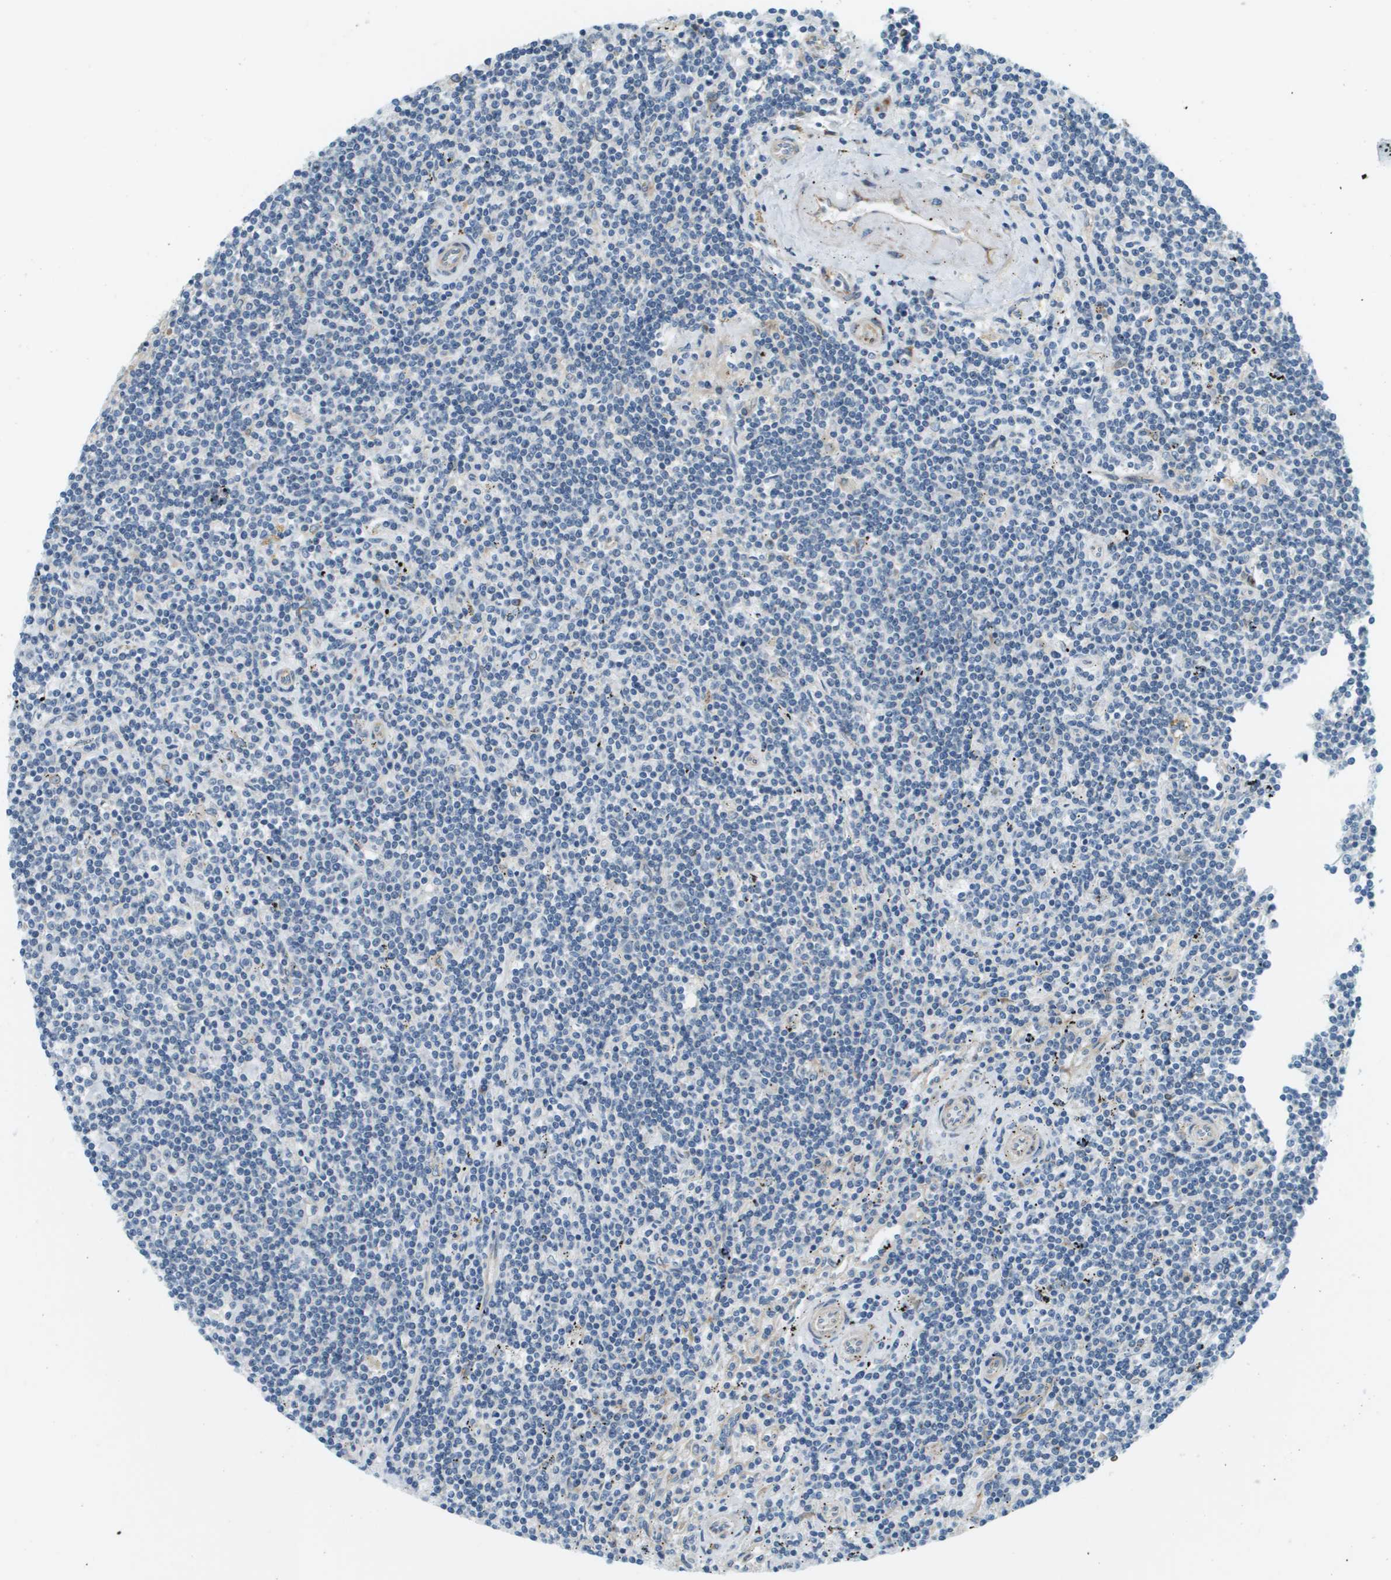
{"staining": {"intensity": "negative", "quantity": "none", "location": "none"}, "tissue": "lymphoma", "cell_type": "Tumor cells", "image_type": "cancer", "snomed": [{"axis": "morphology", "description": "Malignant lymphoma, non-Hodgkin's type, Low grade"}, {"axis": "topography", "description": "Spleen"}], "caption": "Tumor cells are negative for protein expression in human lymphoma.", "gene": "ACBD3", "patient": {"sex": "male", "age": 76}}